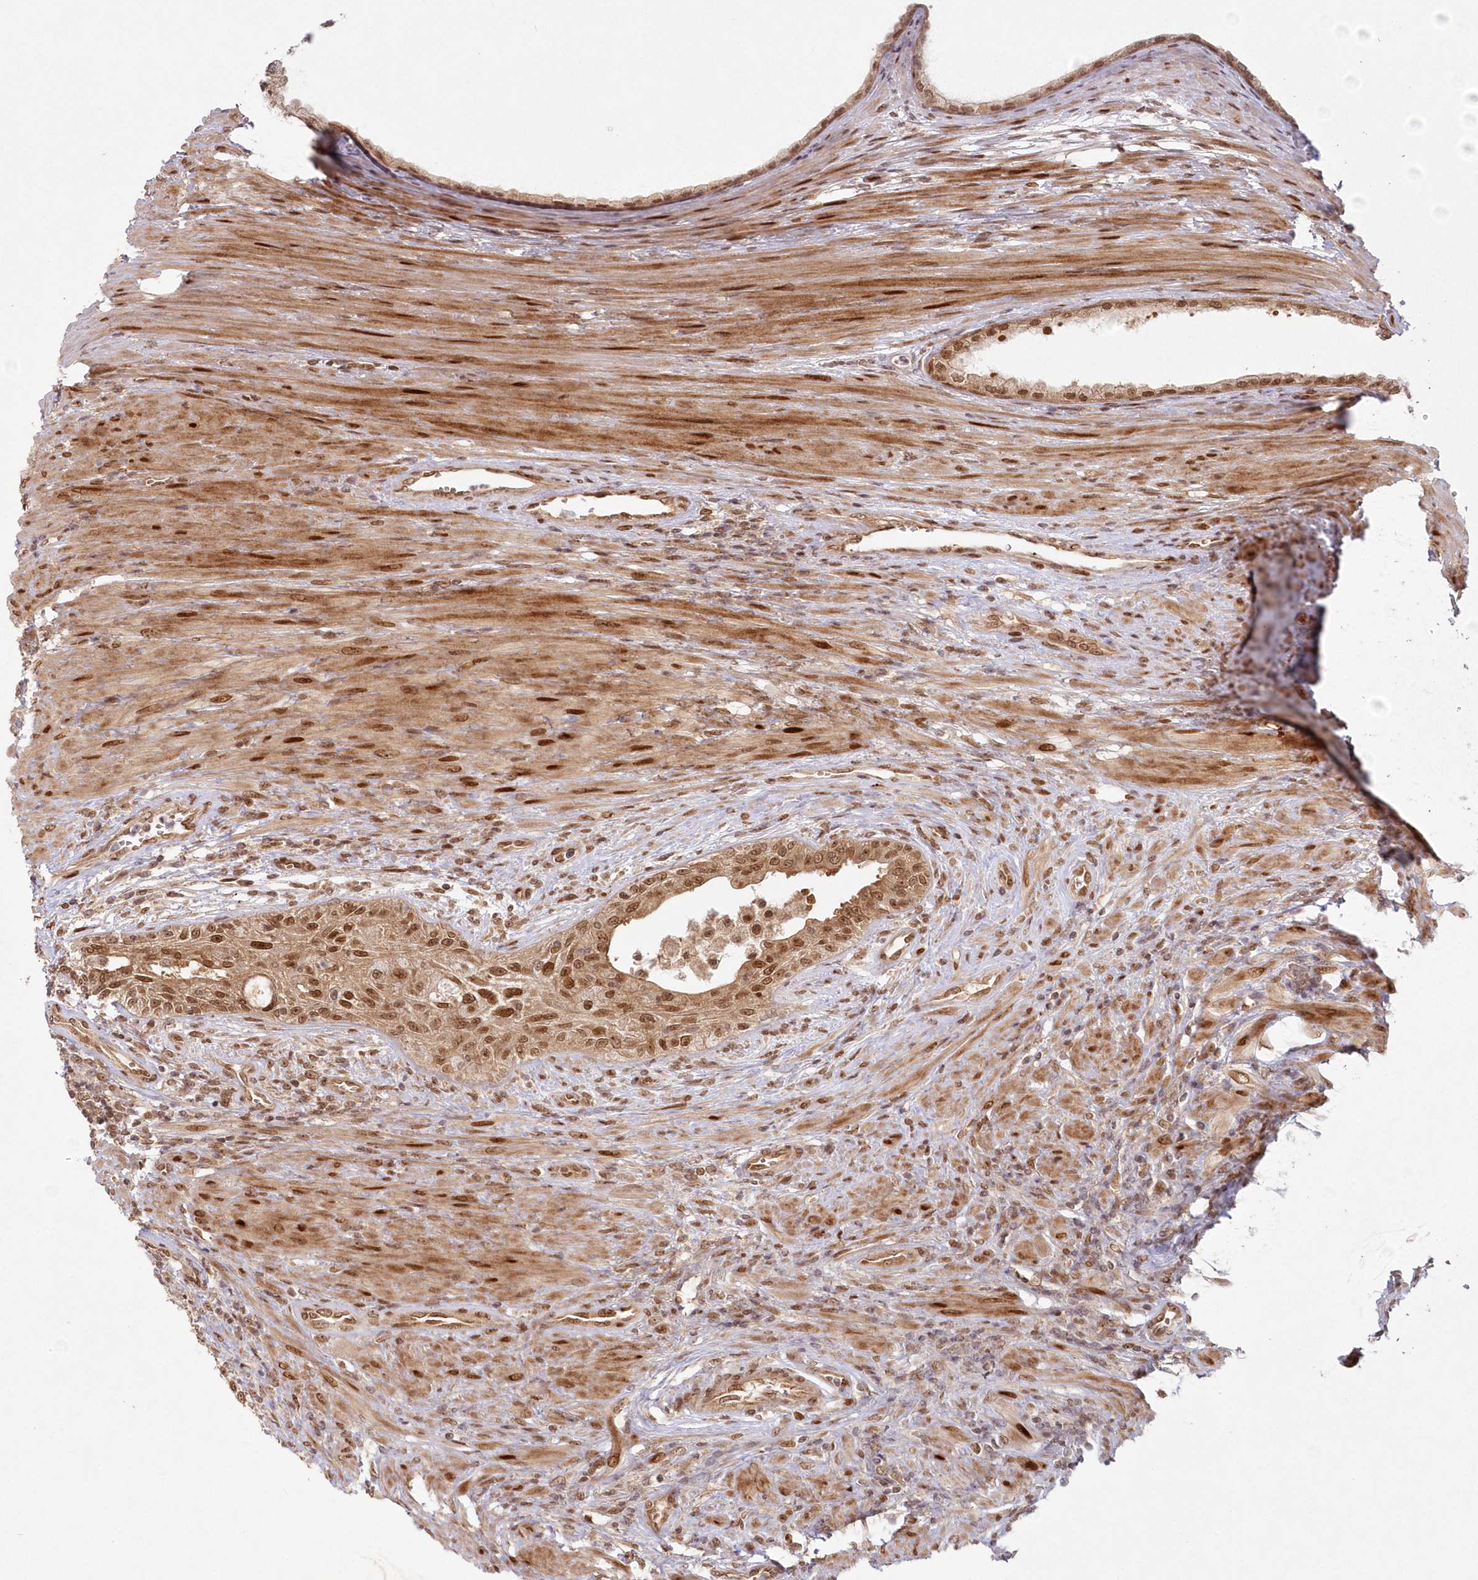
{"staining": {"intensity": "moderate", "quantity": ">75%", "location": "cytoplasmic/membranous,nuclear"}, "tissue": "prostate cancer", "cell_type": "Tumor cells", "image_type": "cancer", "snomed": [{"axis": "morphology", "description": "Normal tissue, NOS"}, {"axis": "morphology", "description": "Adenocarcinoma, Low grade"}, {"axis": "topography", "description": "Prostate"}, {"axis": "topography", "description": "Peripheral nerve tissue"}], "caption": "The image reveals immunohistochemical staining of adenocarcinoma (low-grade) (prostate). There is moderate cytoplasmic/membranous and nuclear positivity is identified in about >75% of tumor cells.", "gene": "TOGARAM2", "patient": {"sex": "male", "age": 71}}